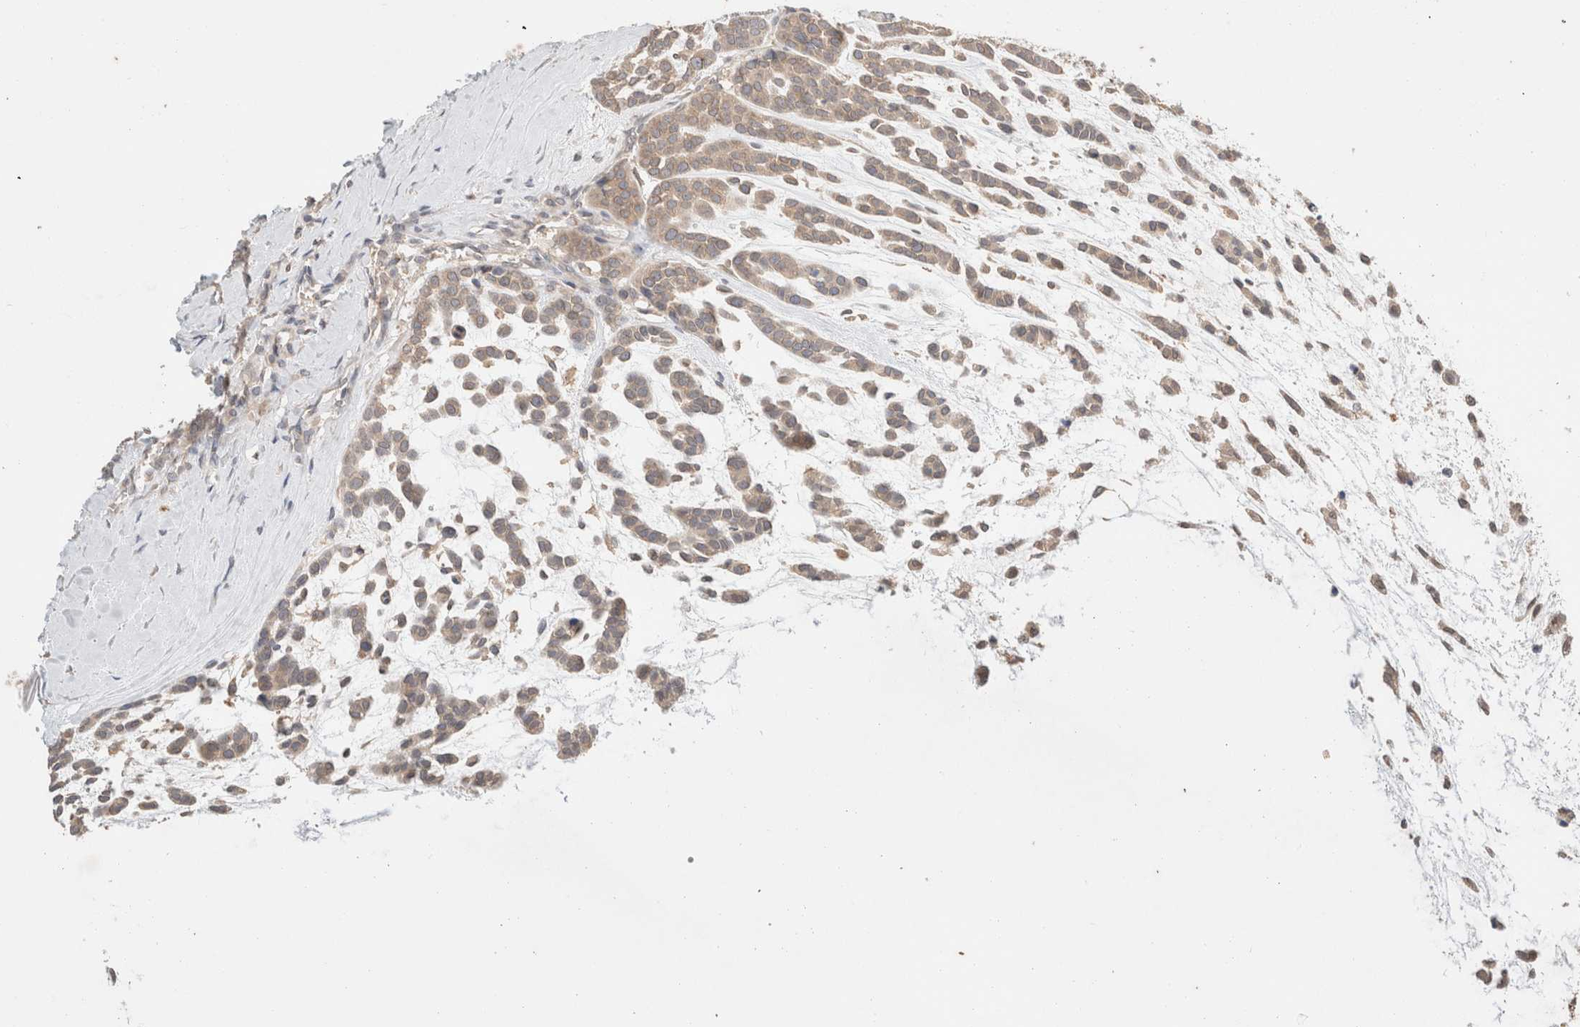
{"staining": {"intensity": "weak", "quantity": ">75%", "location": "cytoplasmic/membranous"}, "tissue": "head and neck cancer", "cell_type": "Tumor cells", "image_type": "cancer", "snomed": [{"axis": "morphology", "description": "Adenocarcinoma, NOS"}, {"axis": "morphology", "description": "Adenoma, NOS"}, {"axis": "topography", "description": "Head-Neck"}], "caption": "Human head and neck cancer stained with a protein marker displays weak staining in tumor cells.", "gene": "TRIM41", "patient": {"sex": "female", "age": 55}}